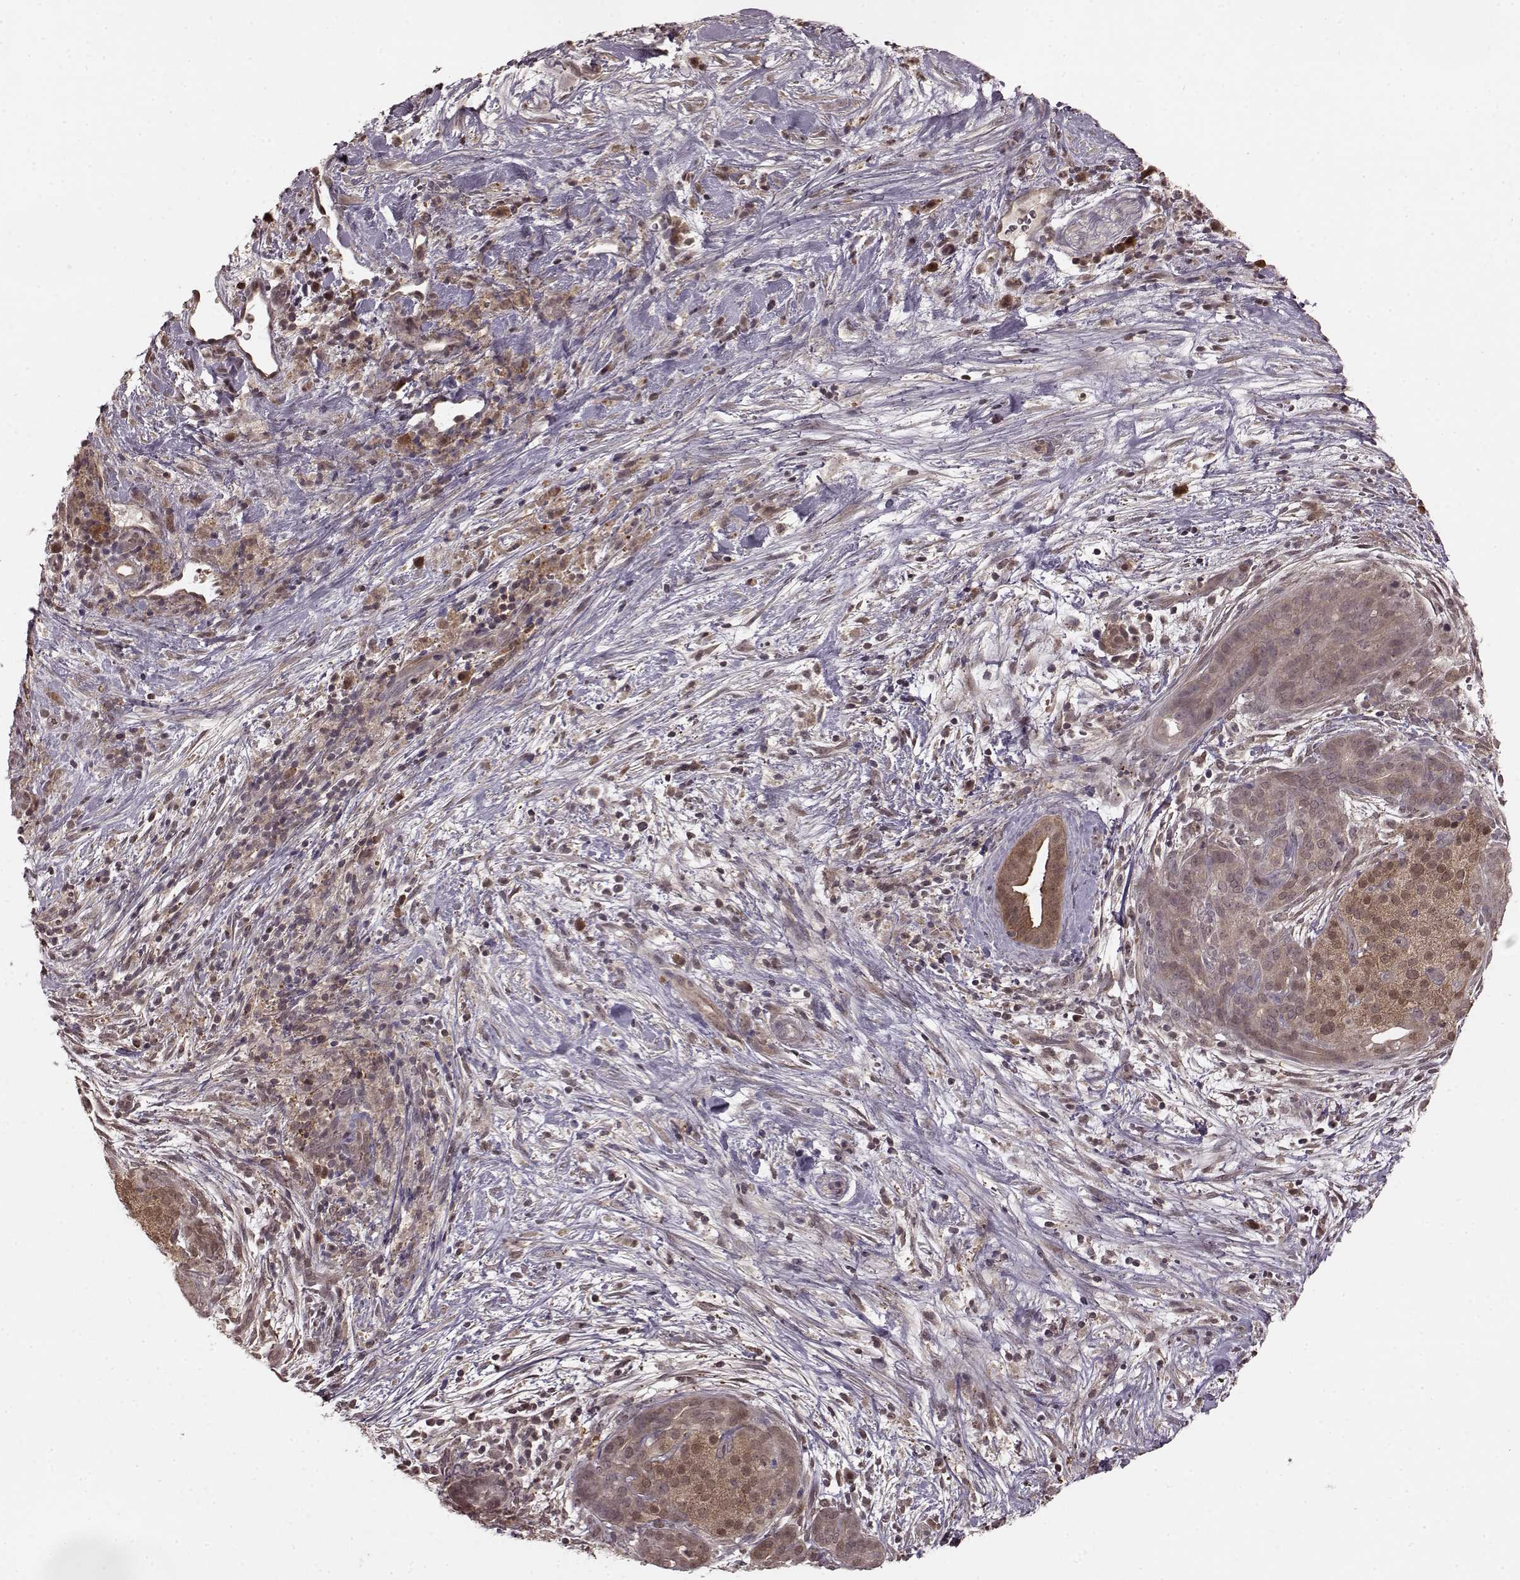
{"staining": {"intensity": "weak", "quantity": "25%-75%", "location": "cytoplasmic/membranous"}, "tissue": "pancreatic cancer", "cell_type": "Tumor cells", "image_type": "cancer", "snomed": [{"axis": "morphology", "description": "Adenocarcinoma, NOS"}, {"axis": "topography", "description": "Pancreas"}], "caption": "Pancreatic adenocarcinoma stained with a brown dye exhibits weak cytoplasmic/membranous positive expression in approximately 25%-75% of tumor cells.", "gene": "GSS", "patient": {"sex": "male", "age": 44}}